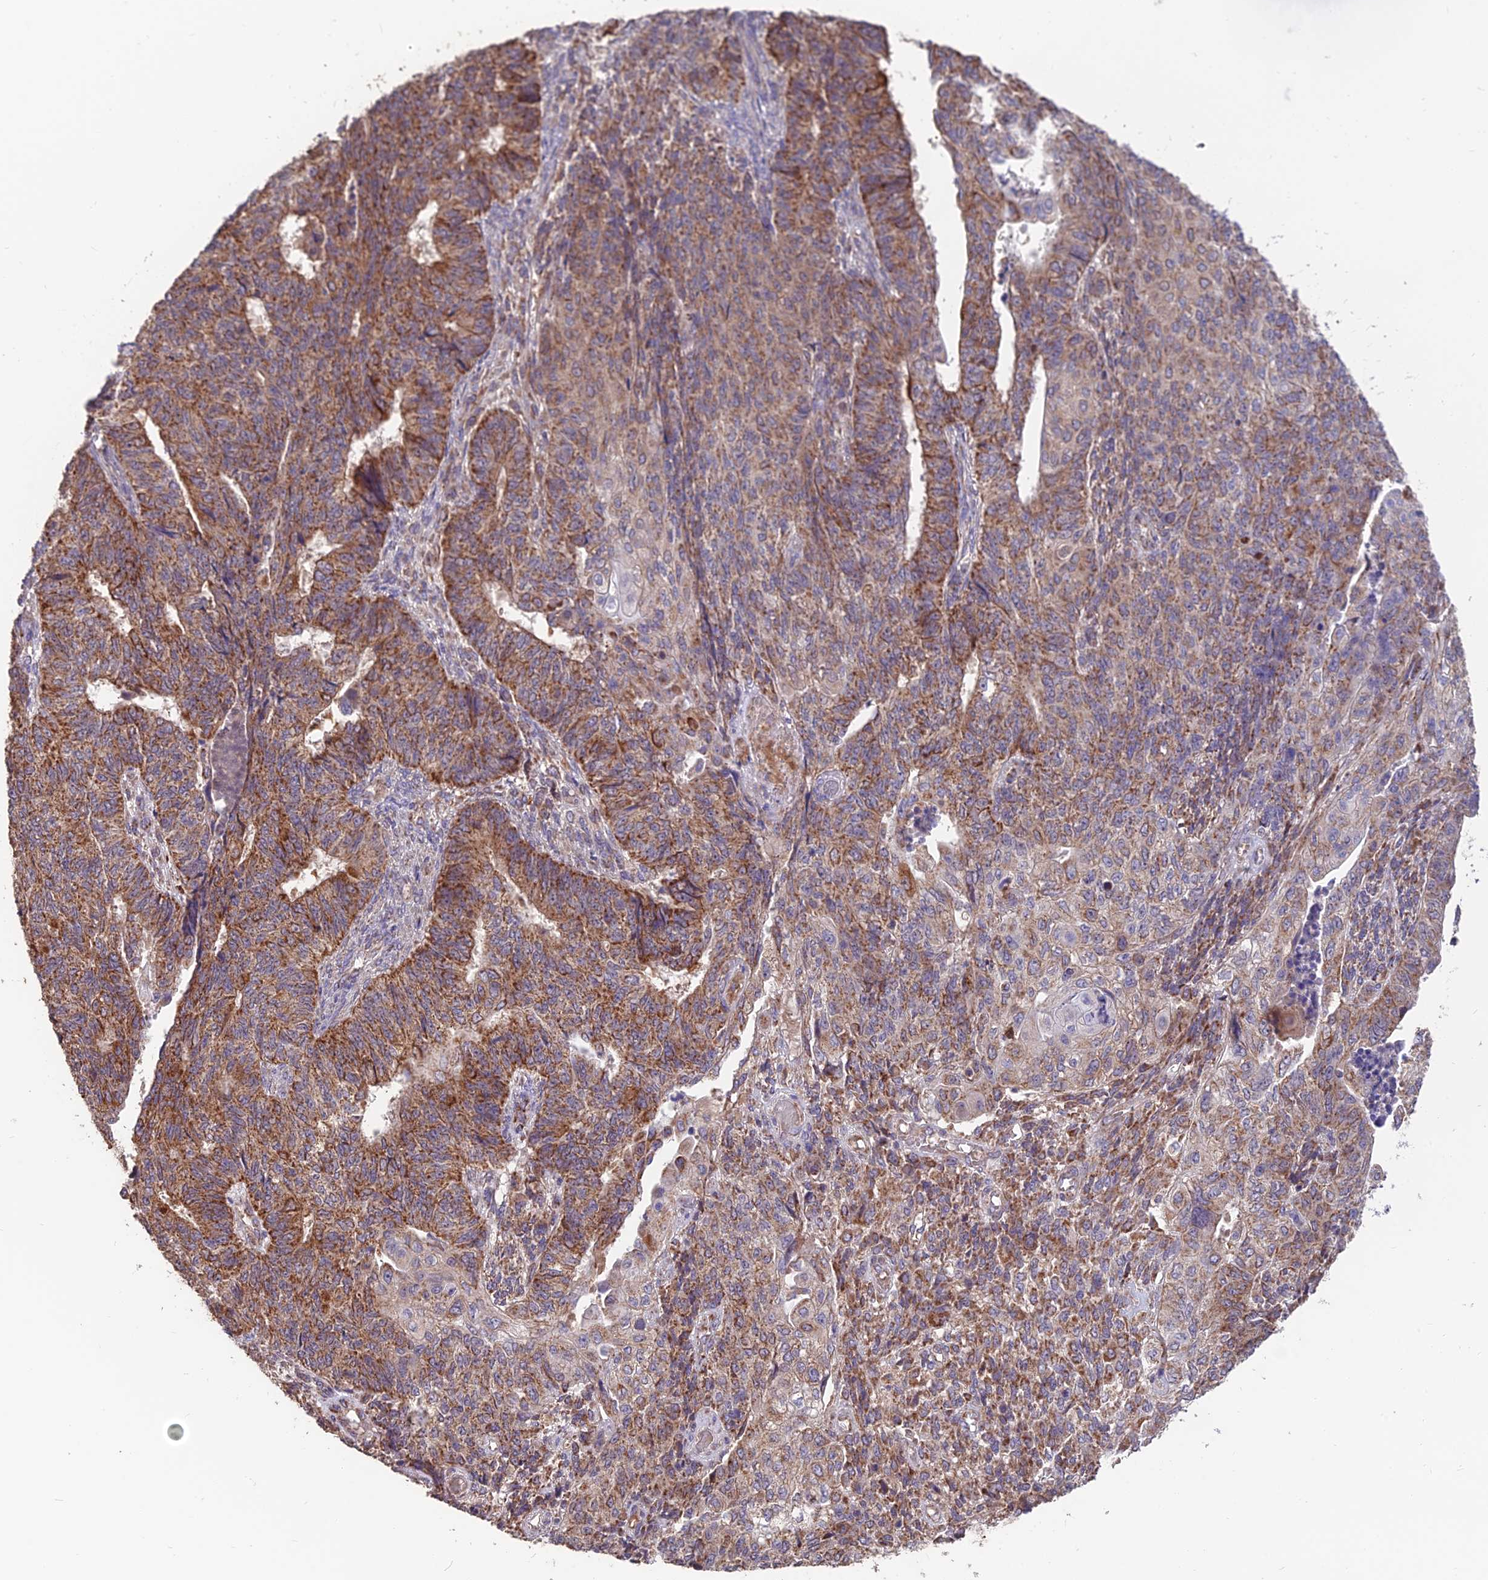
{"staining": {"intensity": "moderate", "quantity": ">75%", "location": "cytoplasmic/membranous"}, "tissue": "endometrial cancer", "cell_type": "Tumor cells", "image_type": "cancer", "snomed": [{"axis": "morphology", "description": "Adenocarcinoma, NOS"}, {"axis": "topography", "description": "Endometrium"}], "caption": "Adenocarcinoma (endometrial) stained for a protein (brown) exhibits moderate cytoplasmic/membranous positive positivity in approximately >75% of tumor cells.", "gene": "IFT22", "patient": {"sex": "female", "age": 32}}